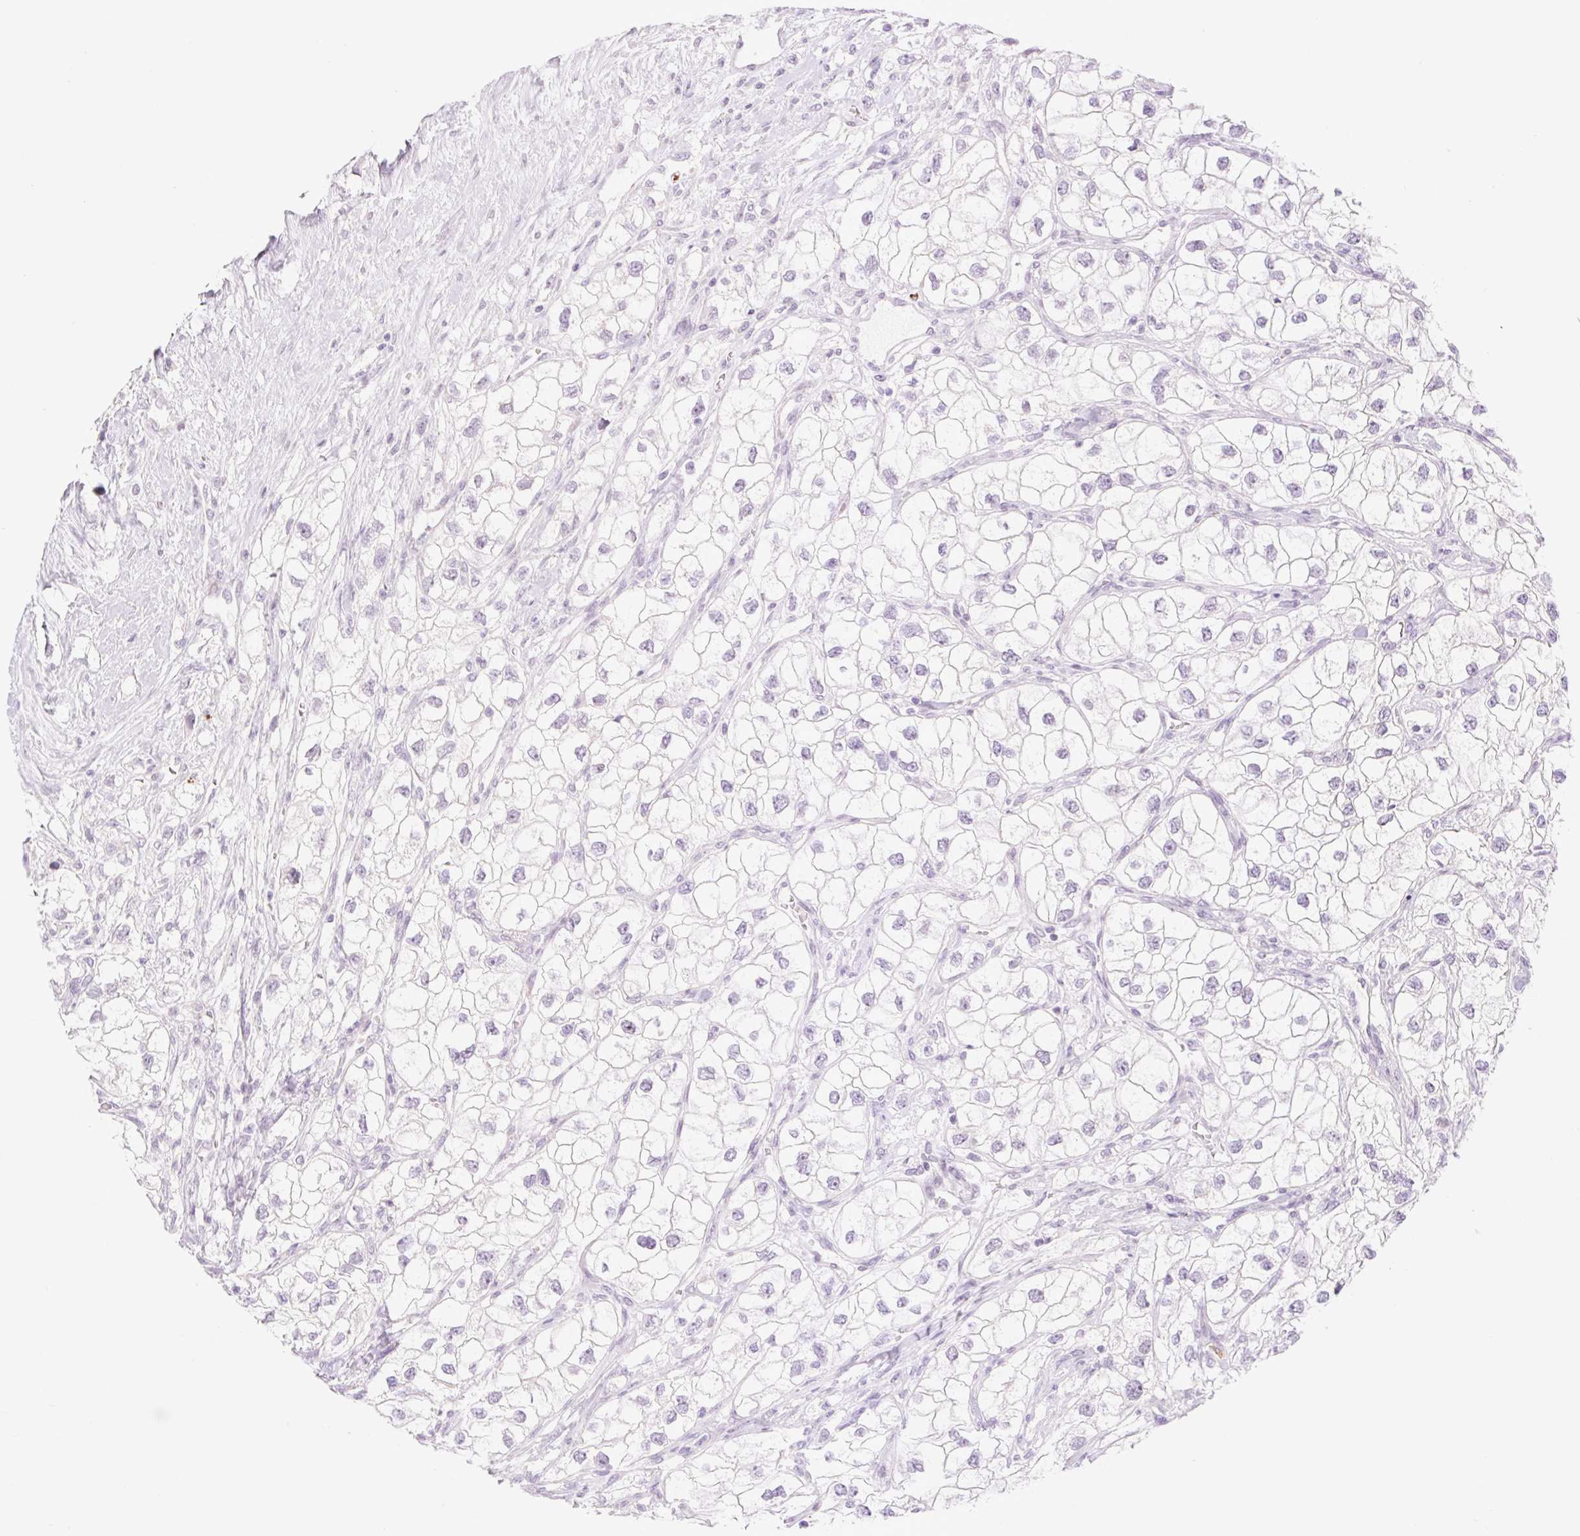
{"staining": {"intensity": "negative", "quantity": "none", "location": "none"}, "tissue": "renal cancer", "cell_type": "Tumor cells", "image_type": "cancer", "snomed": [{"axis": "morphology", "description": "Adenocarcinoma, NOS"}, {"axis": "topography", "description": "Kidney"}], "caption": "An IHC micrograph of adenocarcinoma (renal) is shown. There is no staining in tumor cells of adenocarcinoma (renal).", "gene": "SPRYD4", "patient": {"sex": "male", "age": 59}}